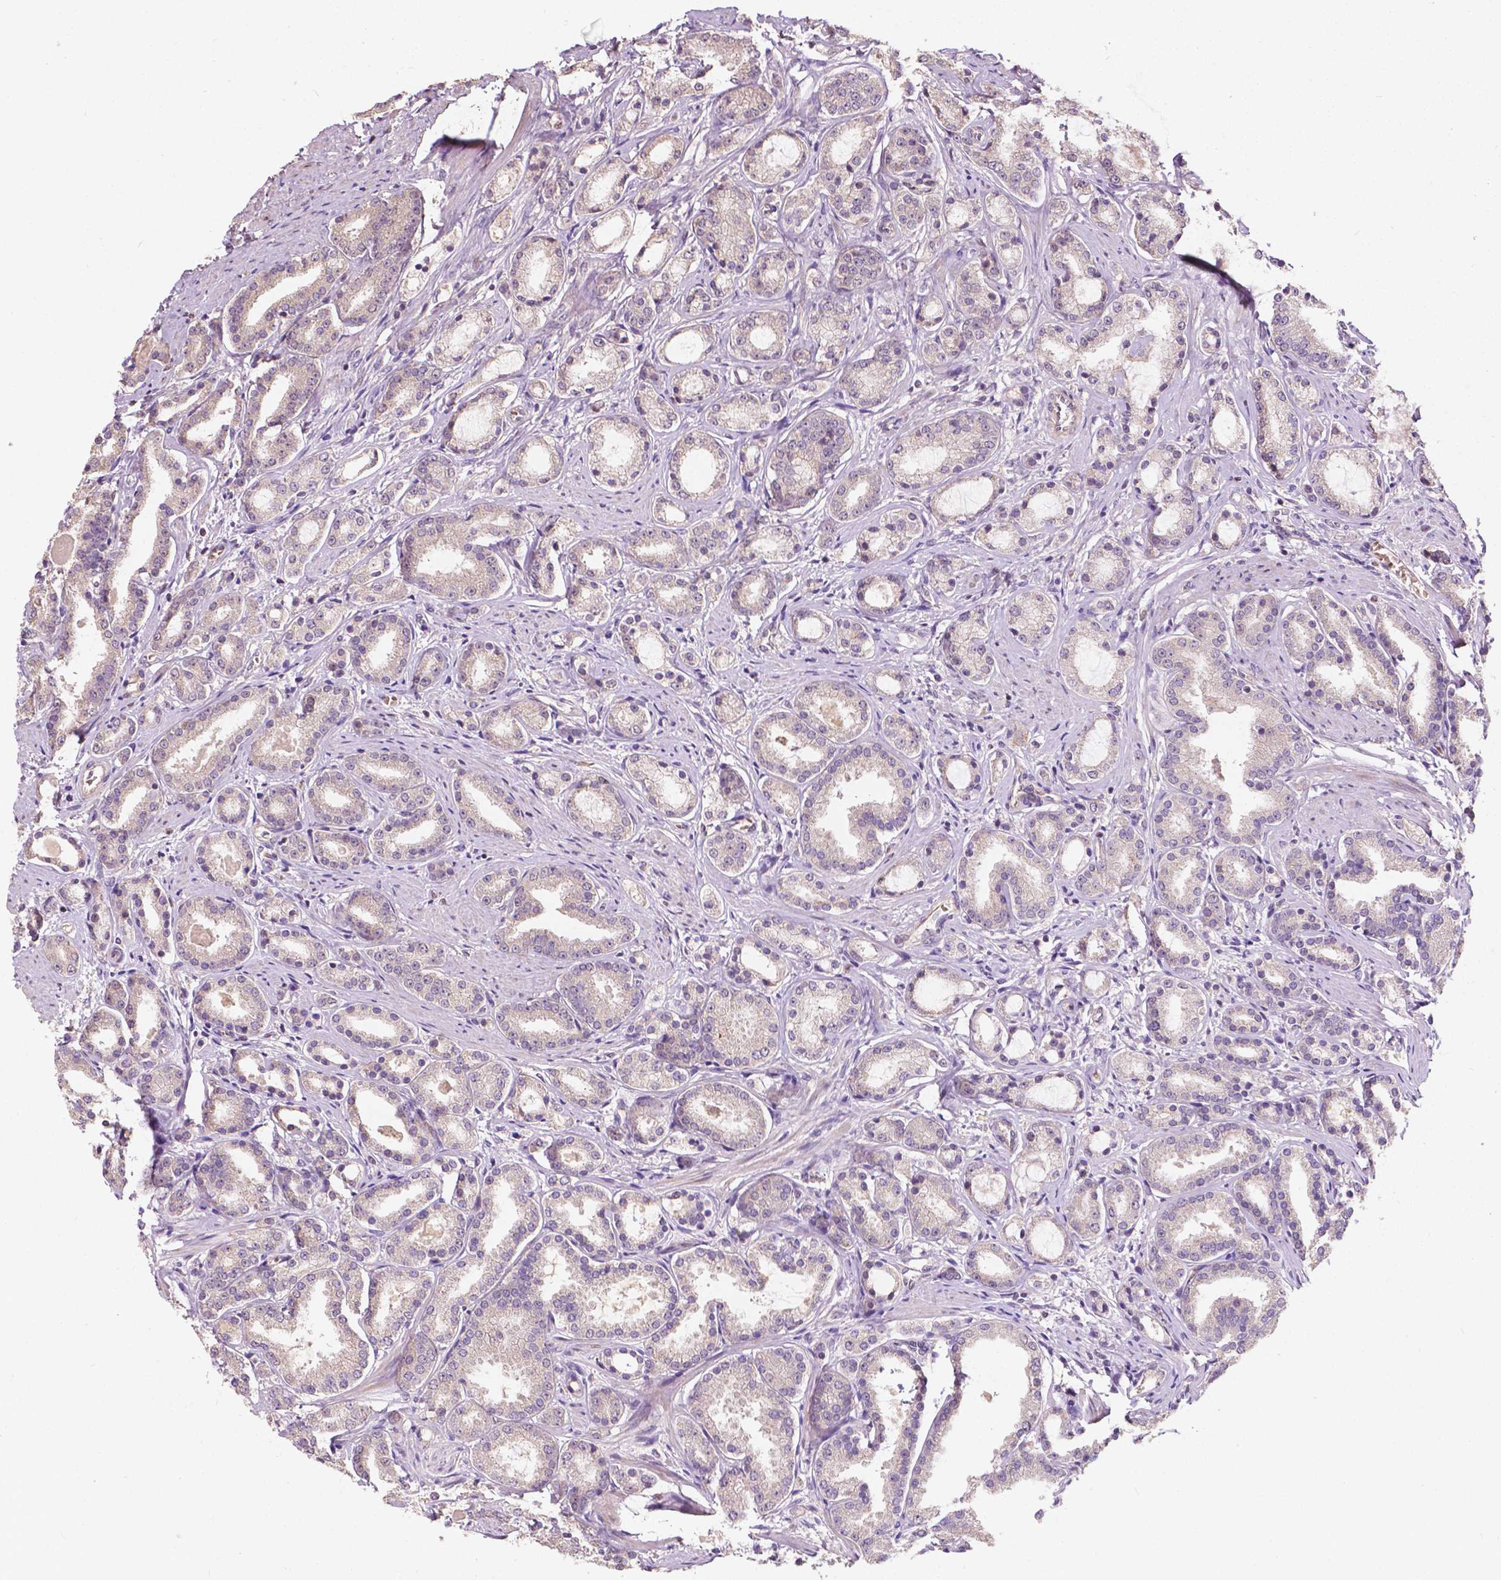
{"staining": {"intensity": "weak", "quantity": "<25%", "location": "cytoplasmic/membranous"}, "tissue": "prostate cancer", "cell_type": "Tumor cells", "image_type": "cancer", "snomed": [{"axis": "morphology", "description": "Adenocarcinoma, High grade"}, {"axis": "topography", "description": "Prostate"}], "caption": "DAB (3,3'-diaminobenzidine) immunohistochemical staining of human prostate cancer (adenocarcinoma (high-grade)) shows no significant staining in tumor cells.", "gene": "DUSP16", "patient": {"sex": "male", "age": 63}}